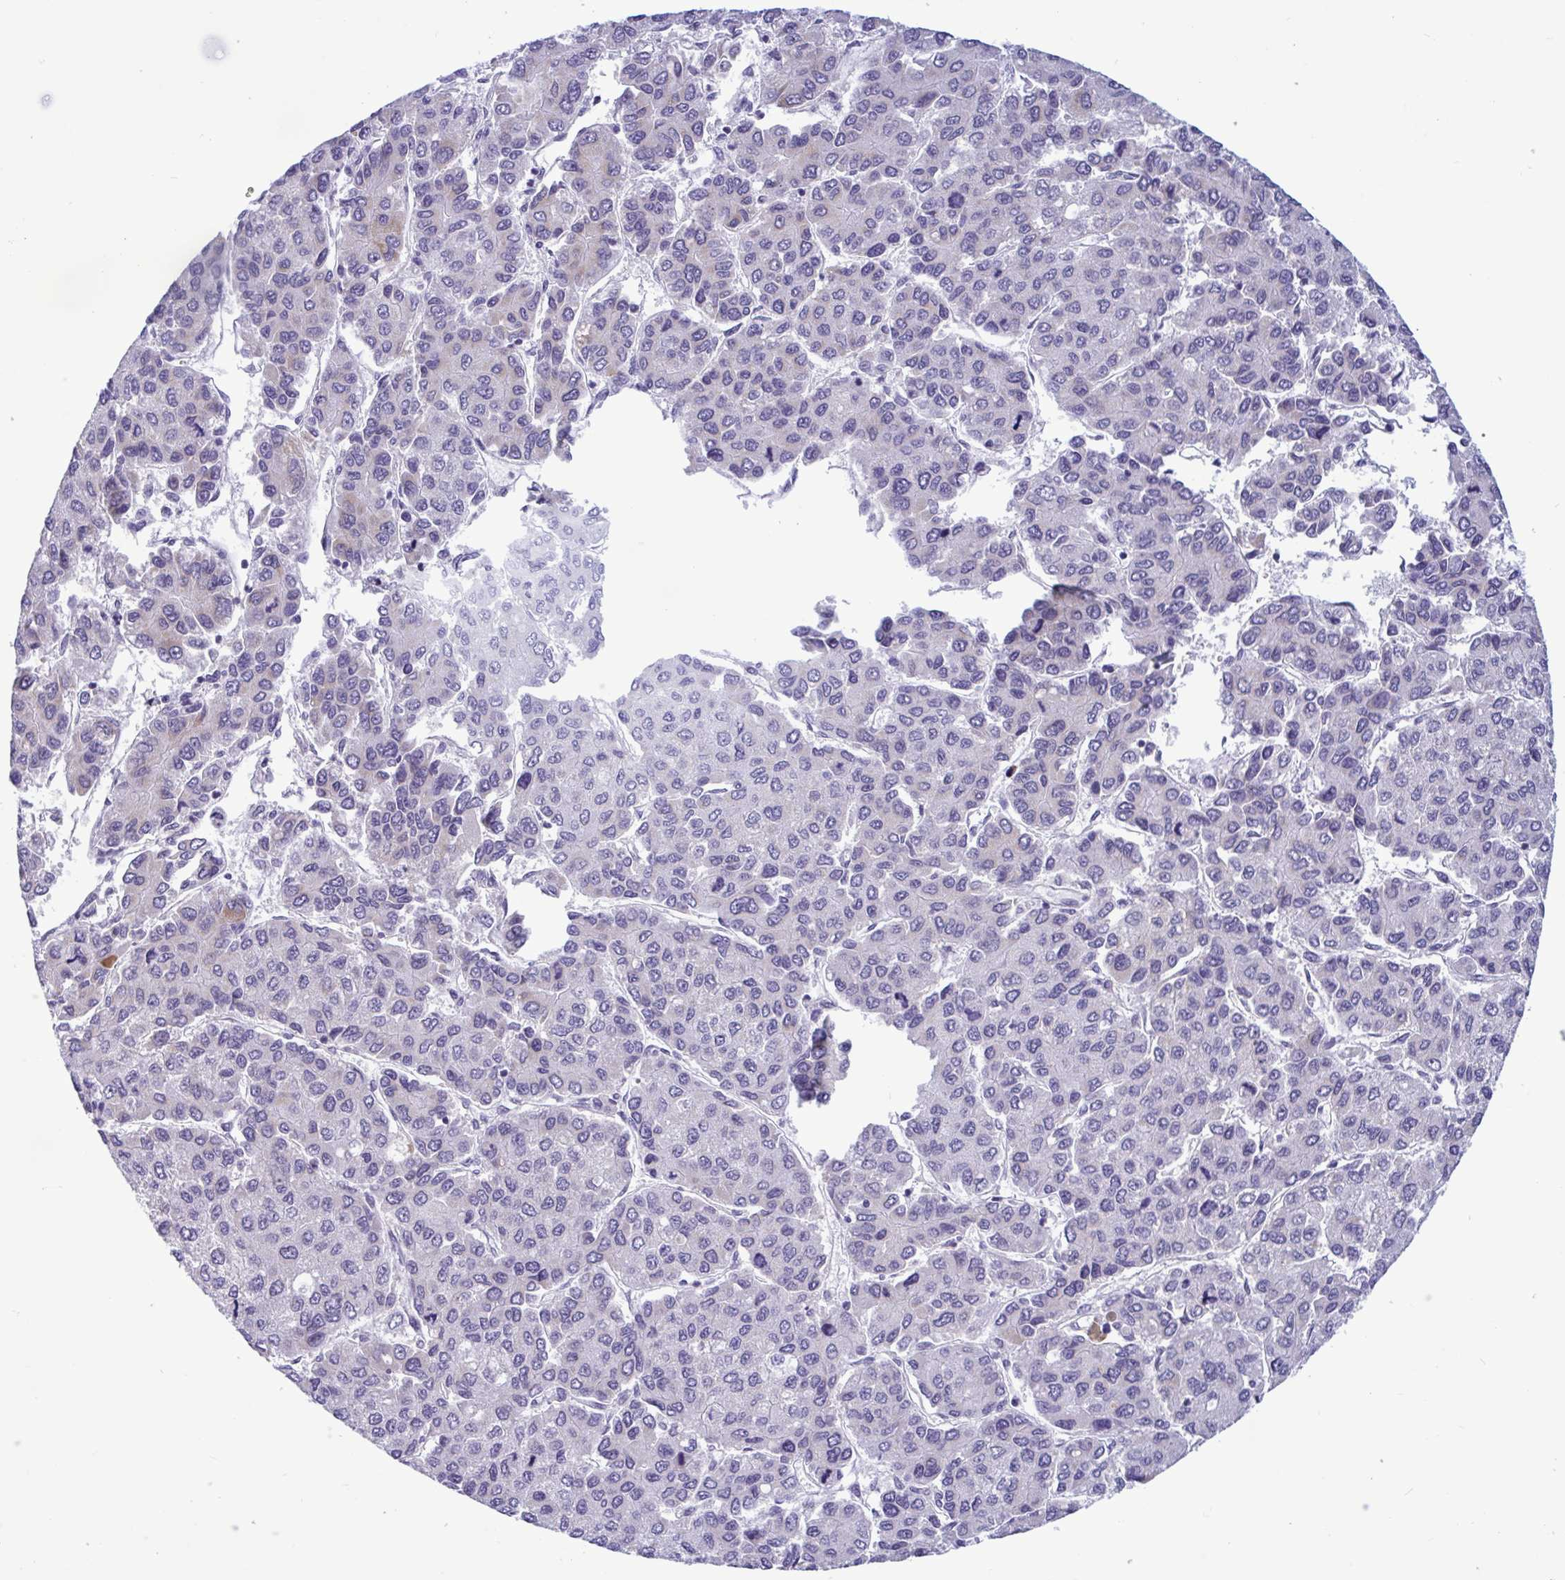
{"staining": {"intensity": "negative", "quantity": "none", "location": "none"}, "tissue": "liver cancer", "cell_type": "Tumor cells", "image_type": "cancer", "snomed": [{"axis": "morphology", "description": "Carcinoma, Hepatocellular, NOS"}, {"axis": "topography", "description": "Liver"}], "caption": "Protein analysis of hepatocellular carcinoma (liver) shows no significant expression in tumor cells. The staining is performed using DAB brown chromogen with nuclei counter-stained in using hematoxylin.", "gene": "DOCK11", "patient": {"sex": "female", "age": 66}}